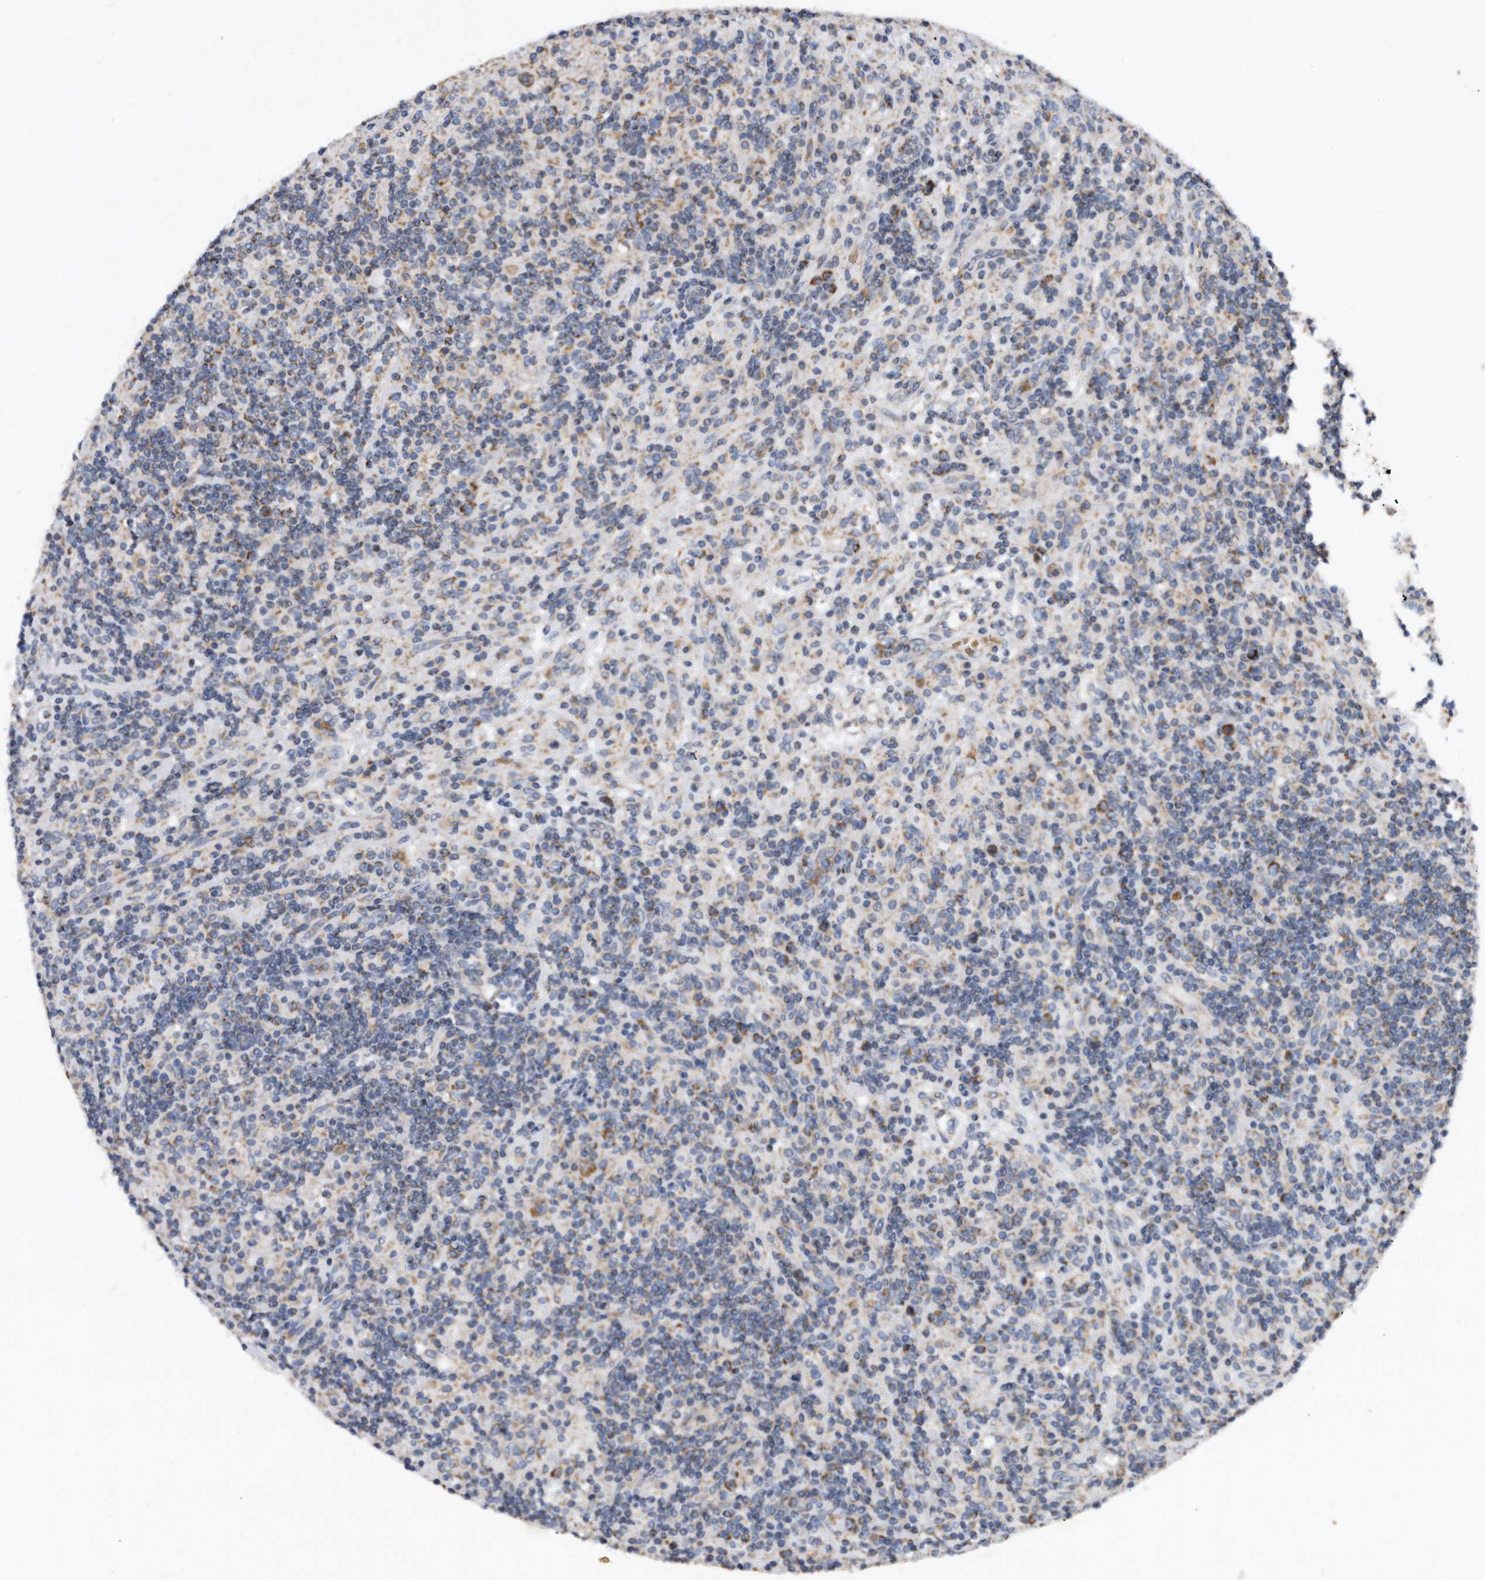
{"staining": {"intensity": "moderate", "quantity": ">75%", "location": "cytoplasmic/membranous"}, "tissue": "lymphoma", "cell_type": "Tumor cells", "image_type": "cancer", "snomed": [{"axis": "morphology", "description": "Hodgkin's disease, NOS"}, {"axis": "topography", "description": "Lymph node"}], "caption": "Protein expression analysis of human lymphoma reveals moderate cytoplasmic/membranous expression in about >75% of tumor cells.", "gene": "PPP5C", "patient": {"sex": "male", "age": 70}}